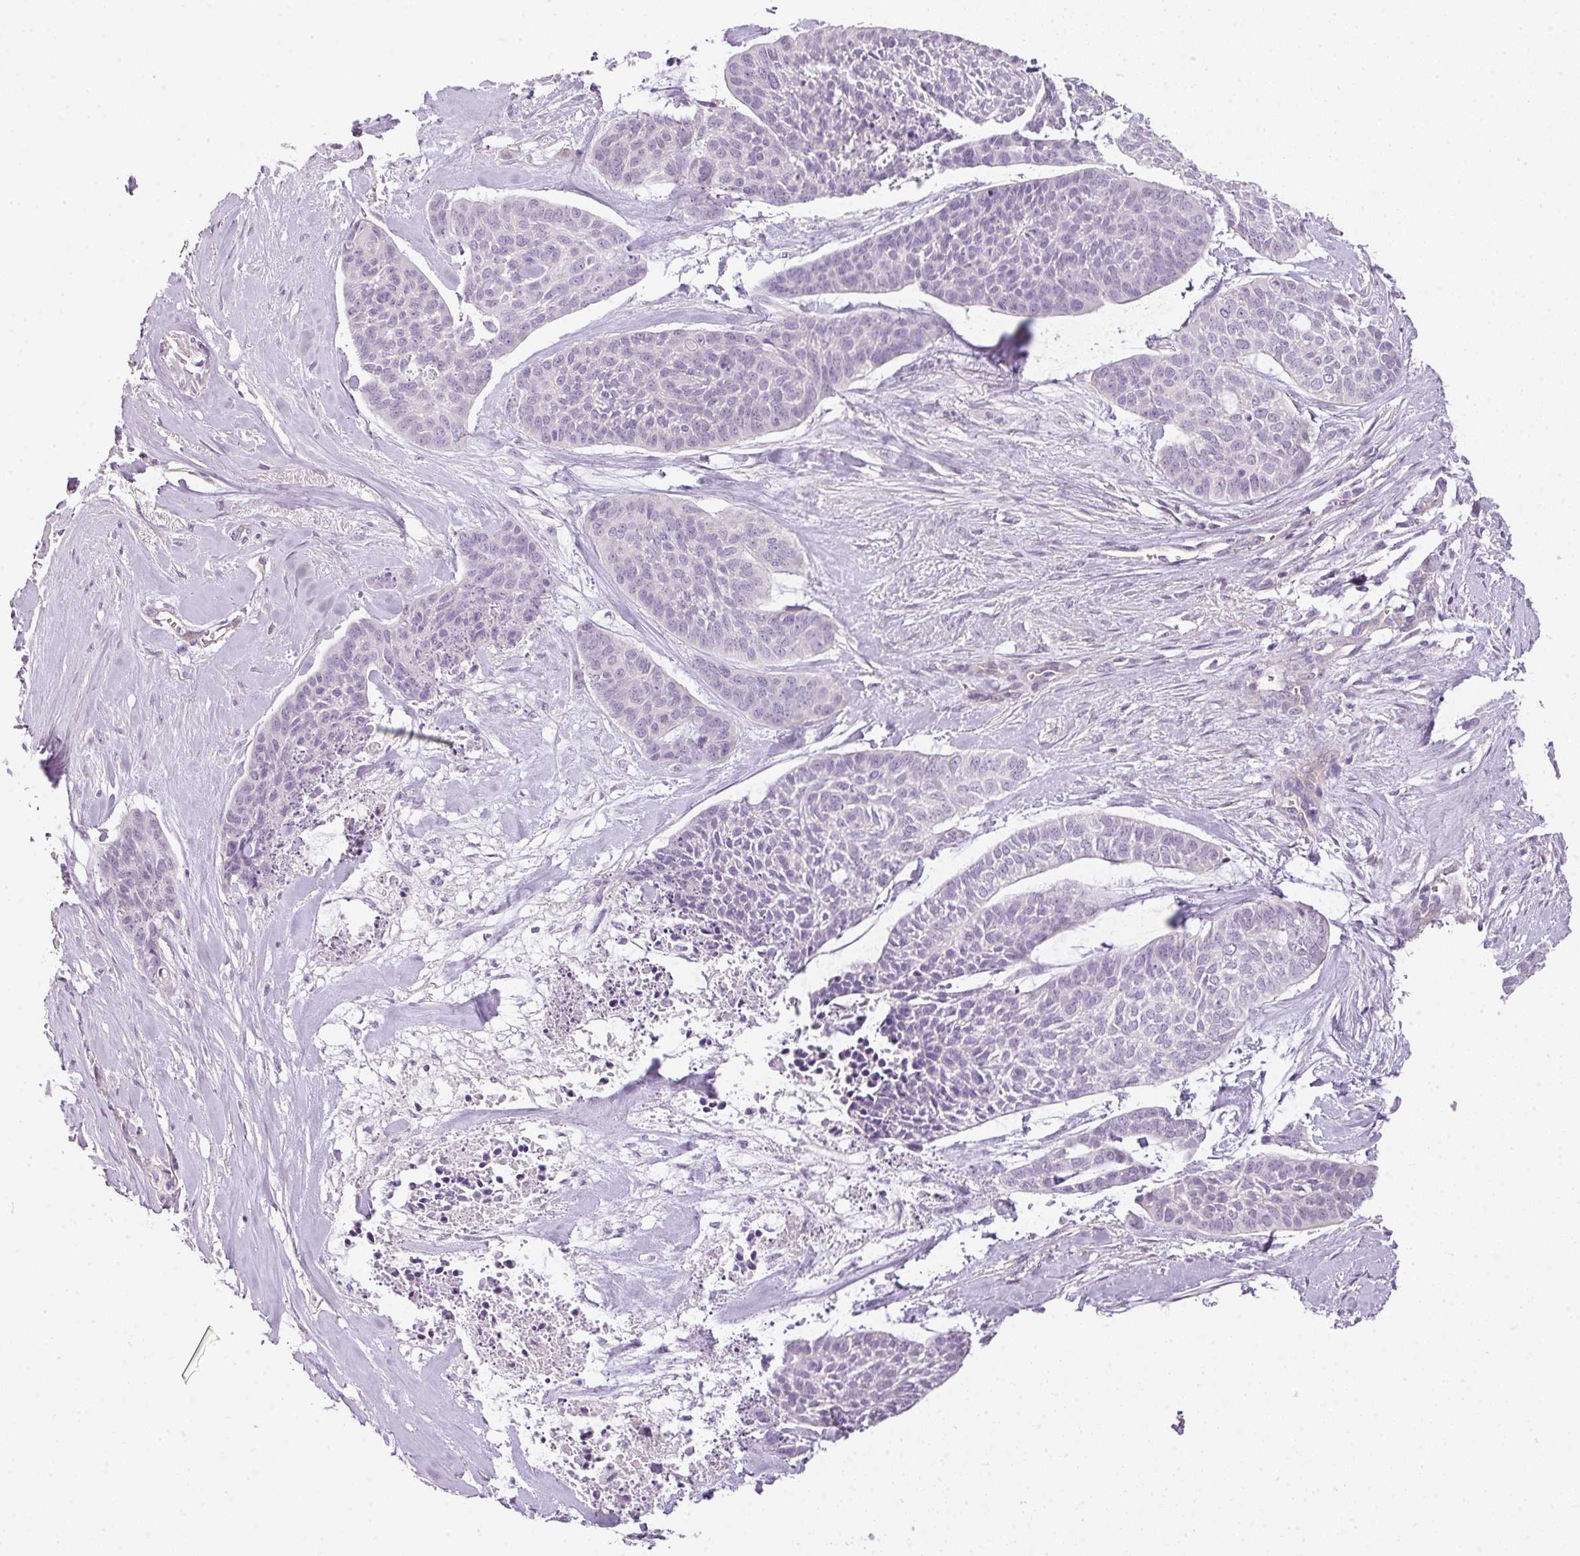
{"staining": {"intensity": "negative", "quantity": "none", "location": "none"}, "tissue": "skin cancer", "cell_type": "Tumor cells", "image_type": "cancer", "snomed": [{"axis": "morphology", "description": "Basal cell carcinoma"}, {"axis": "topography", "description": "Skin"}], "caption": "Photomicrograph shows no significant protein positivity in tumor cells of skin cancer.", "gene": "RAX2", "patient": {"sex": "female", "age": 64}}